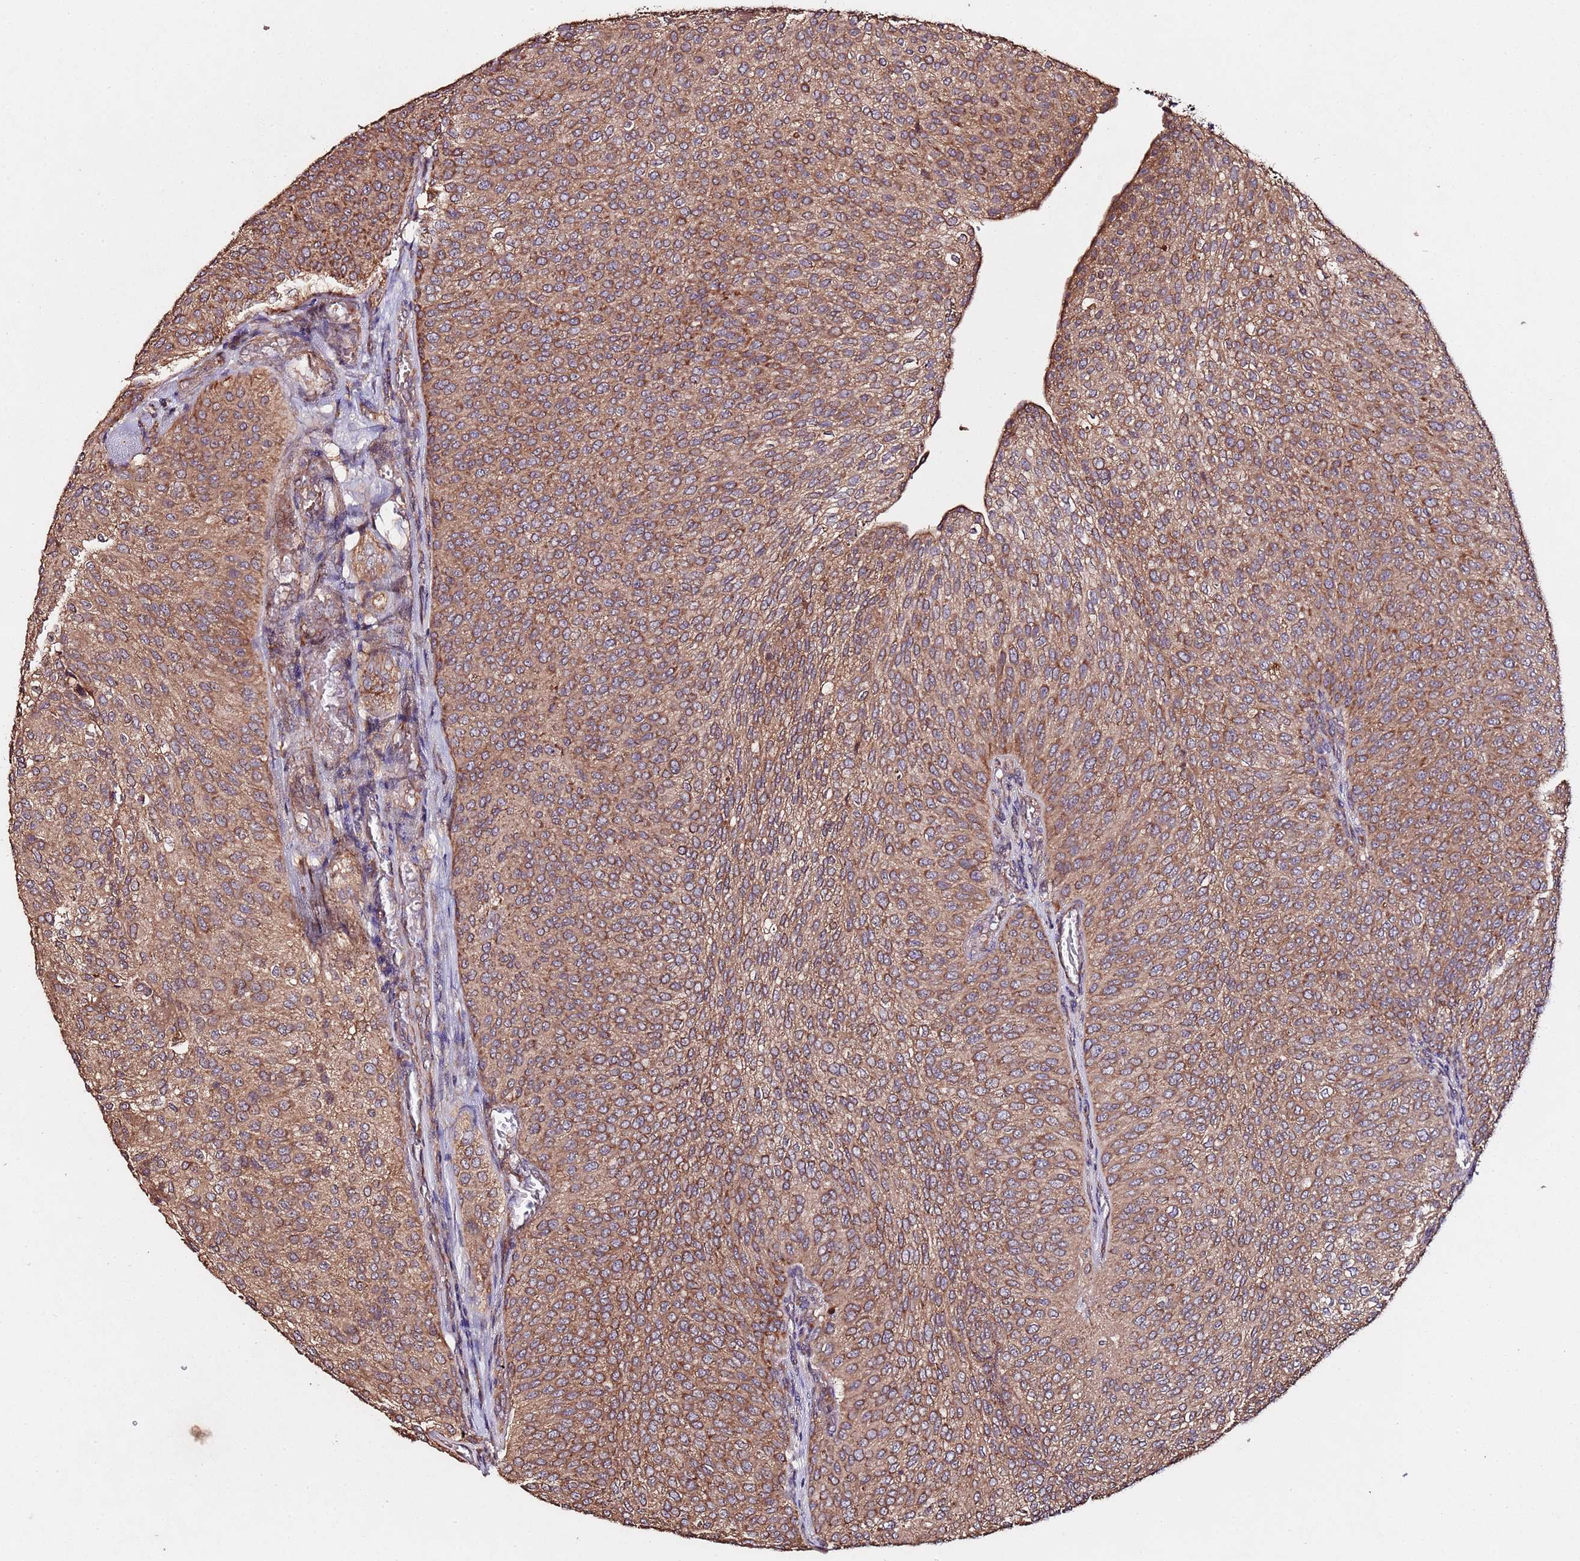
{"staining": {"intensity": "moderate", "quantity": ">75%", "location": "cytoplasmic/membranous"}, "tissue": "urothelial cancer", "cell_type": "Tumor cells", "image_type": "cancer", "snomed": [{"axis": "morphology", "description": "Urothelial carcinoma, High grade"}, {"axis": "topography", "description": "Urinary bladder"}], "caption": "IHC staining of urothelial cancer, which reveals medium levels of moderate cytoplasmic/membranous staining in approximately >75% of tumor cells indicating moderate cytoplasmic/membranous protein staining. The staining was performed using DAB (brown) for protein detection and nuclei were counterstained in hematoxylin (blue).", "gene": "RPS15A", "patient": {"sex": "female", "age": 79}}